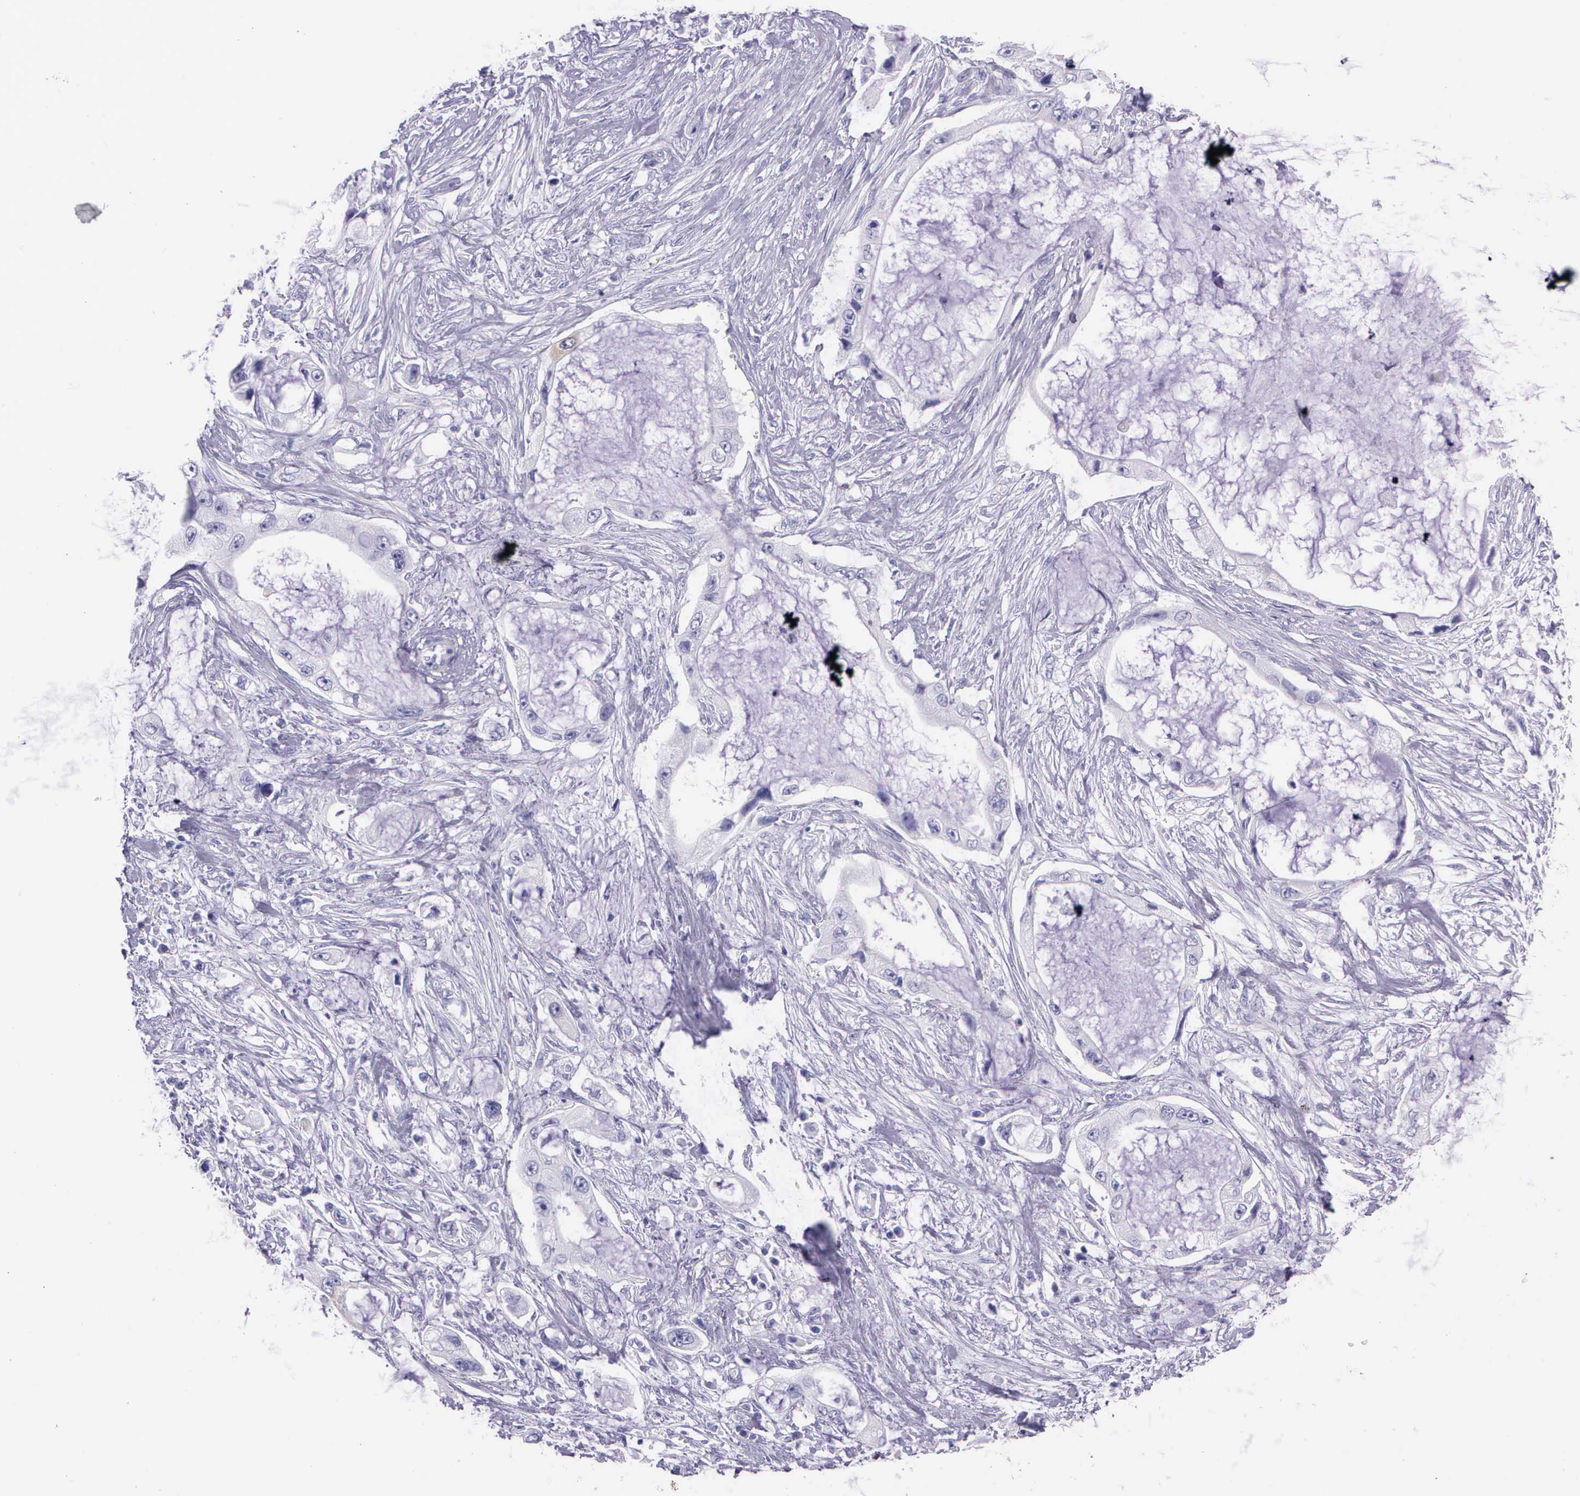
{"staining": {"intensity": "negative", "quantity": "none", "location": "none"}, "tissue": "pancreatic cancer", "cell_type": "Tumor cells", "image_type": "cancer", "snomed": [{"axis": "morphology", "description": "Adenocarcinoma, NOS"}, {"axis": "topography", "description": "Pancreas"}, {"axis": "topography", "description": "Stomach, upper"}], "caption": "Immunohistochemical staining of adenocarcinoma (pancreatic) displays no significant positivity in tumor cells.", "gene": "CCNB1", "patient": {"sex": "male", "age": 77}}